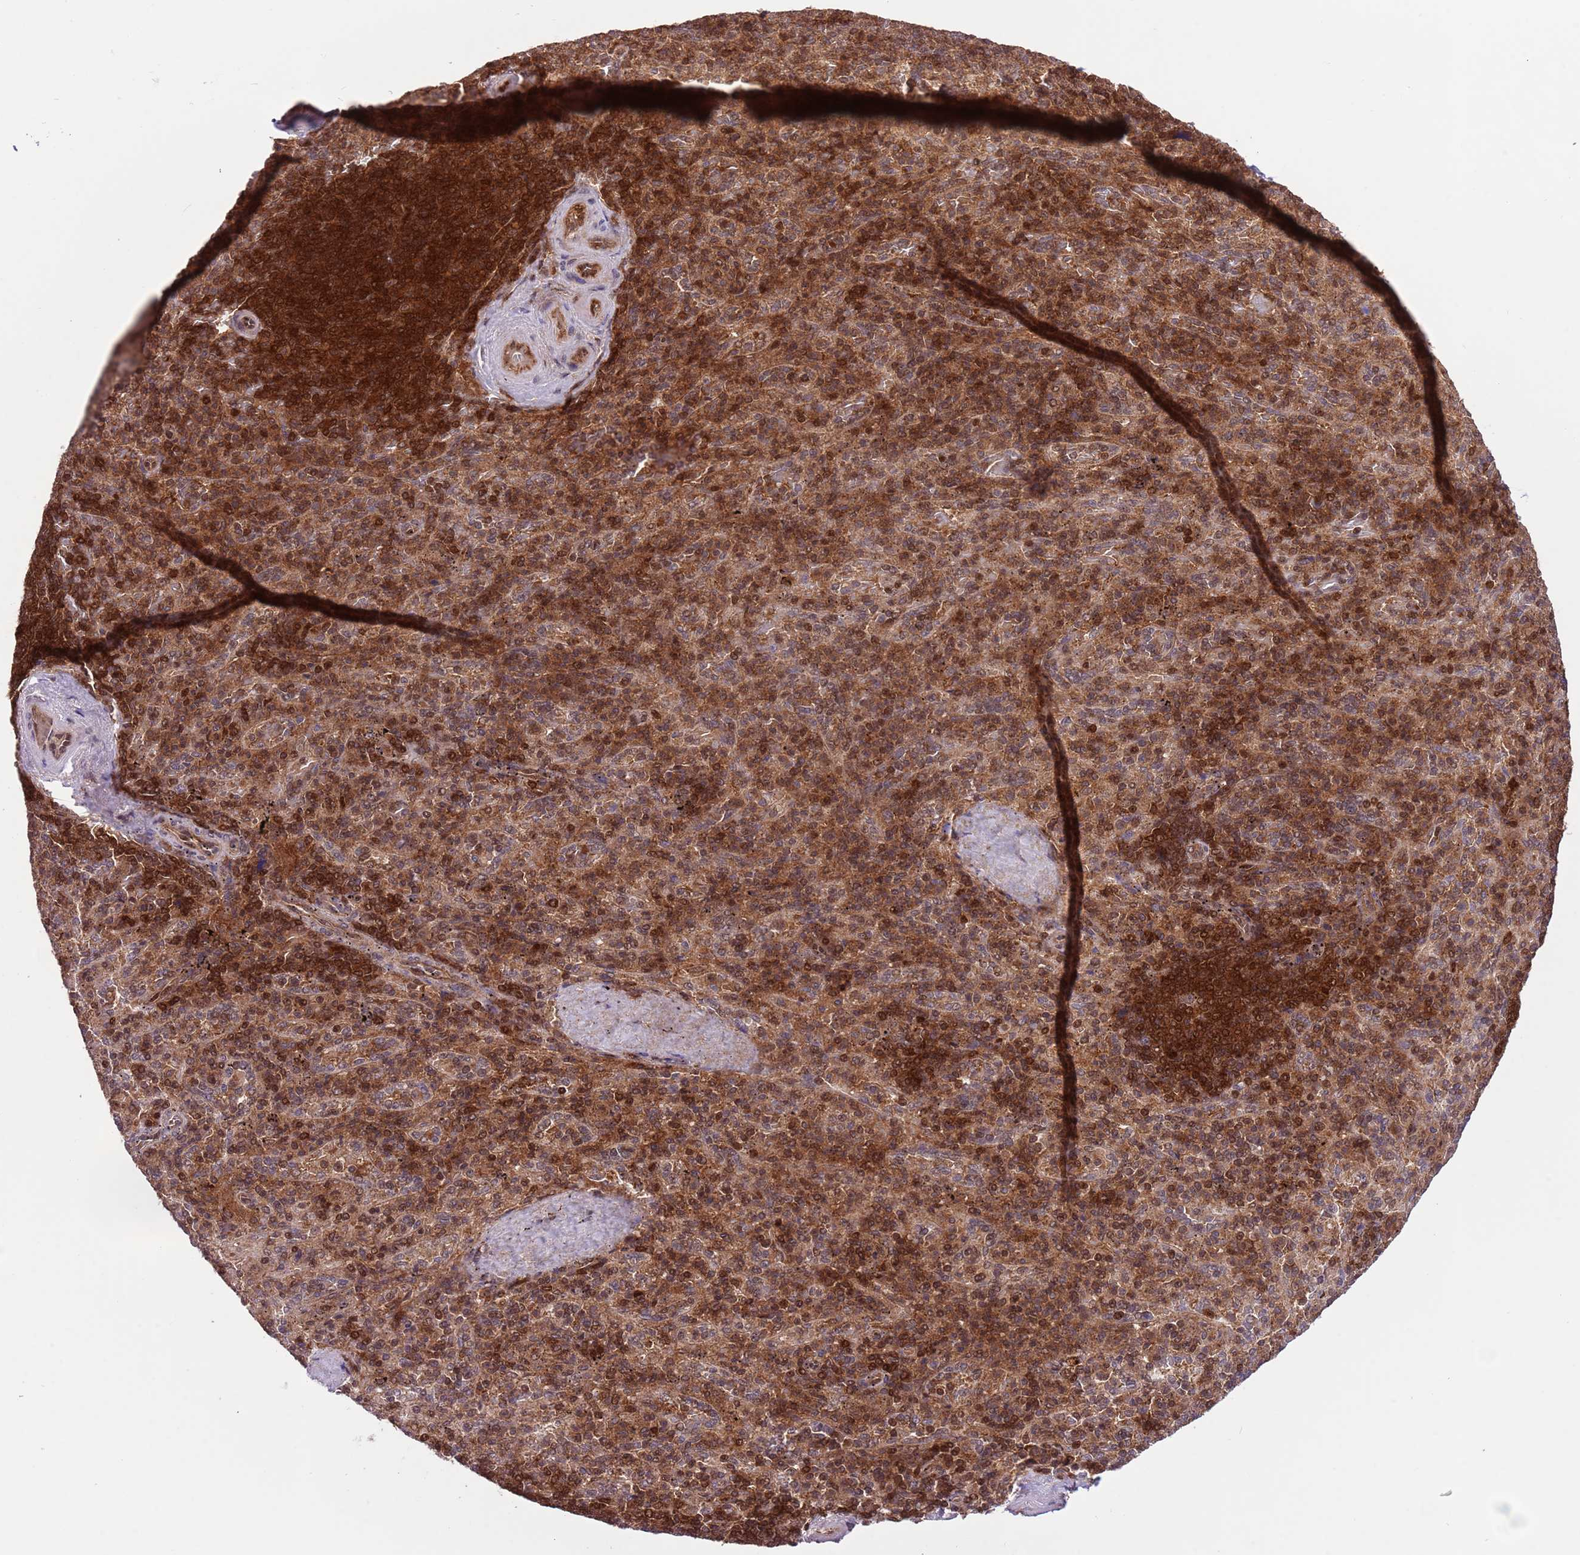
{"staining": {"intensity": "moderate", "quantity": "25%-75%", "location": "cytoplasmic/membranous,nuclear"}, "tissue": "spleen", "cell_type": "Cells in red pulp", "image_type": "normal", "snomed": [{"axis": "morphology", "description": "Normal tissue, NOS"}, {"axis": "topography", "description": "Spleen"}], "caption": "IHC photomicrograph of benign spleen: human spleen stained using immunohistochemistry (IHC) shows medium levels of moderate protein expression localized specifically in the cytoplasmic/membranous,nuclear of cells in red pulp, appearing as a cytoplasmic/membranous,nuclear brown color.", "gene": "HDHD2", "patient": {"sex": "male", "age": 82}}